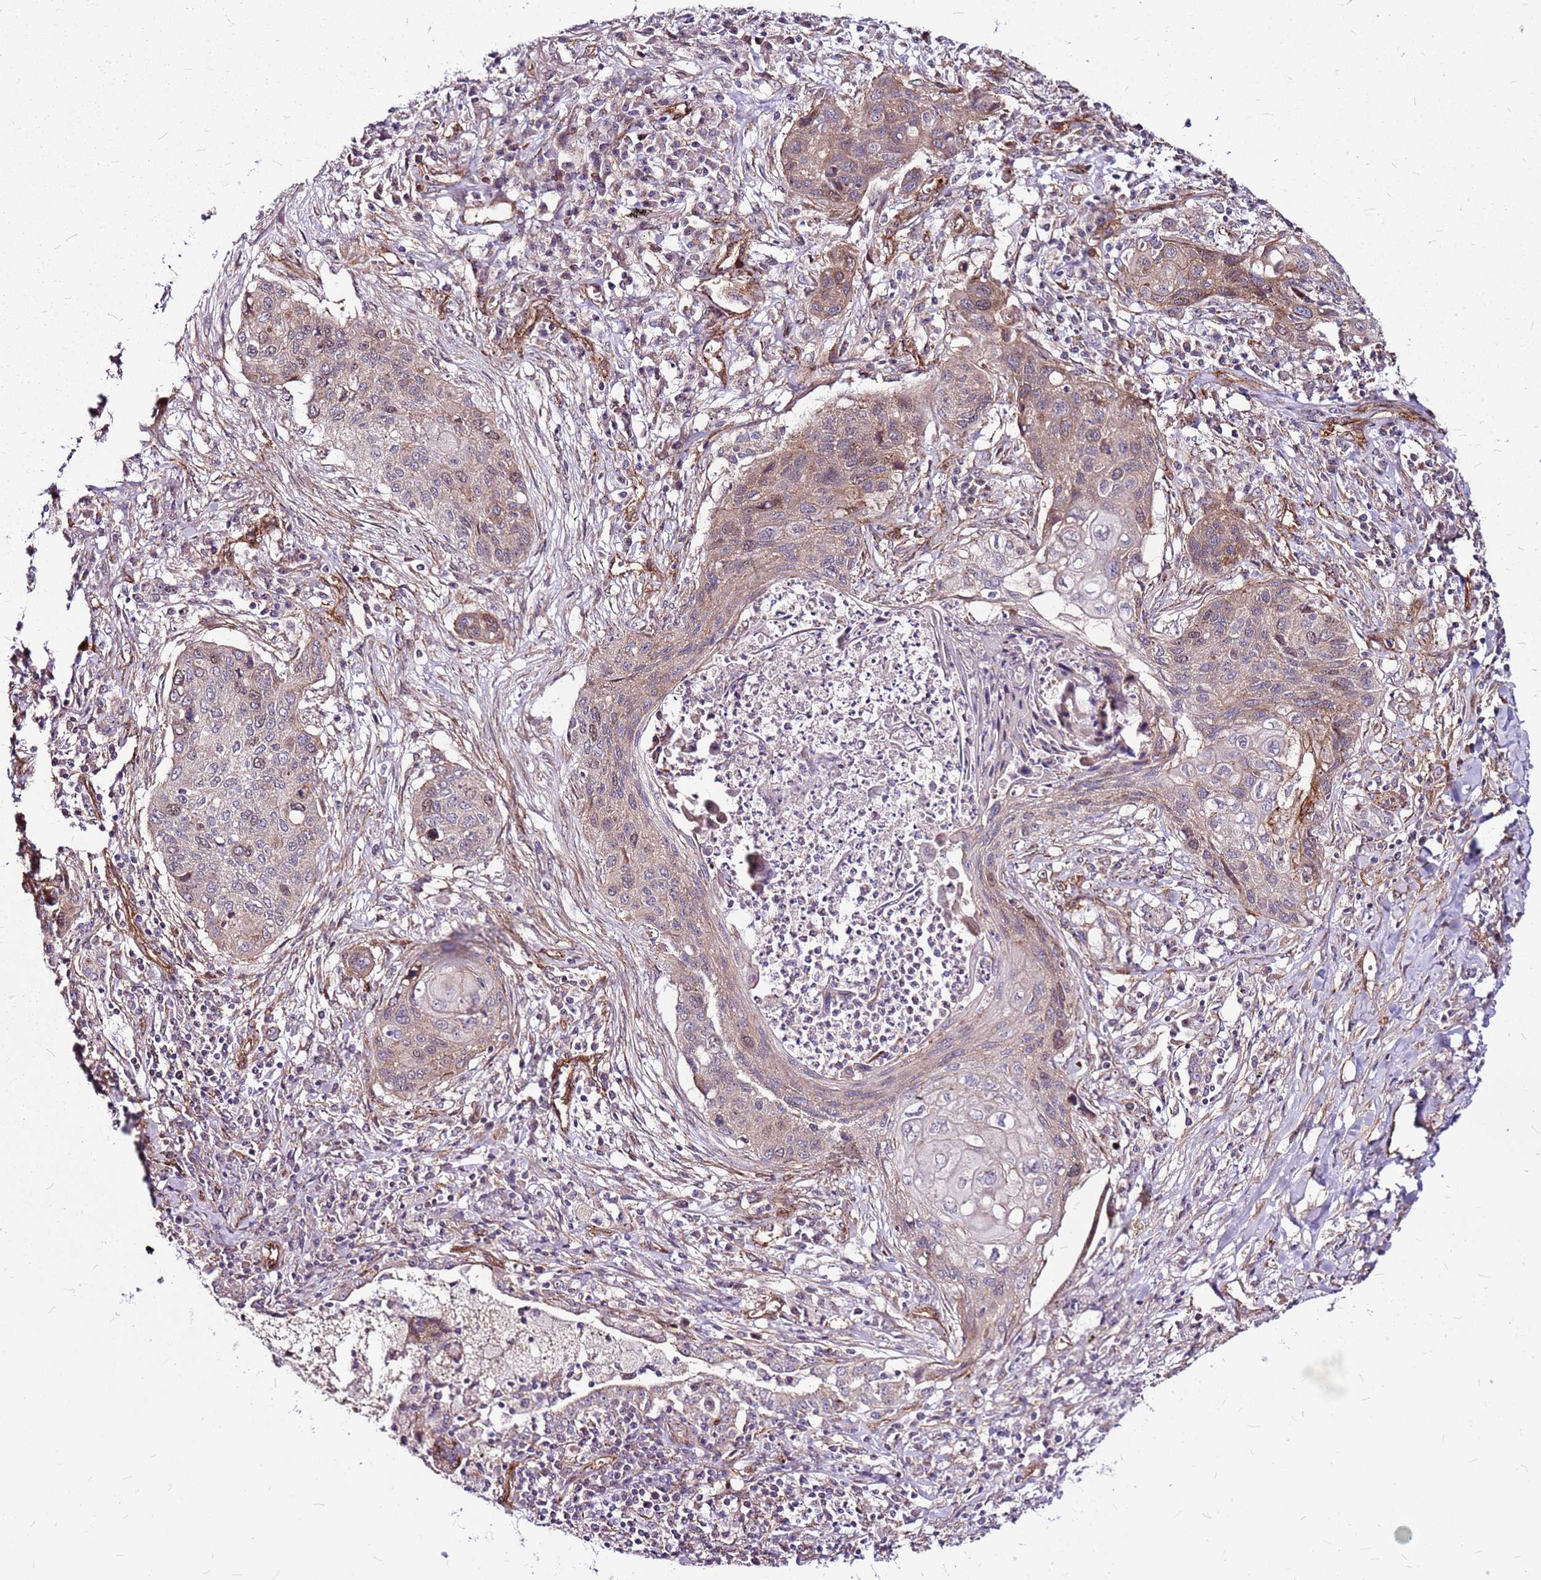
{"staining": {"intensity": "weak", "quantity": "25%-75%", "location": "cytoplasmic/membranous"}, "tissue": "lung cancer", "cell_type": "Tumor cells", "image_type": "cancer", "snomed": [{"axis": "morphology", "description": "Squamous cell carcinoma, NOS"}, {"axis": "topography", "description": "Lung"}], "caption": "IHC of human lung cancer demonstrates low levels of weak cytoplasmic/membranous positivity in about 25%-75% of tumor cells. The protein is stained brown, and the nuclei are stained in blue (DAB IHC with brightfield microscopy, high magnification).", "gene": "TOPAZ1", "patient": {"sex": "female", "age": 63}}